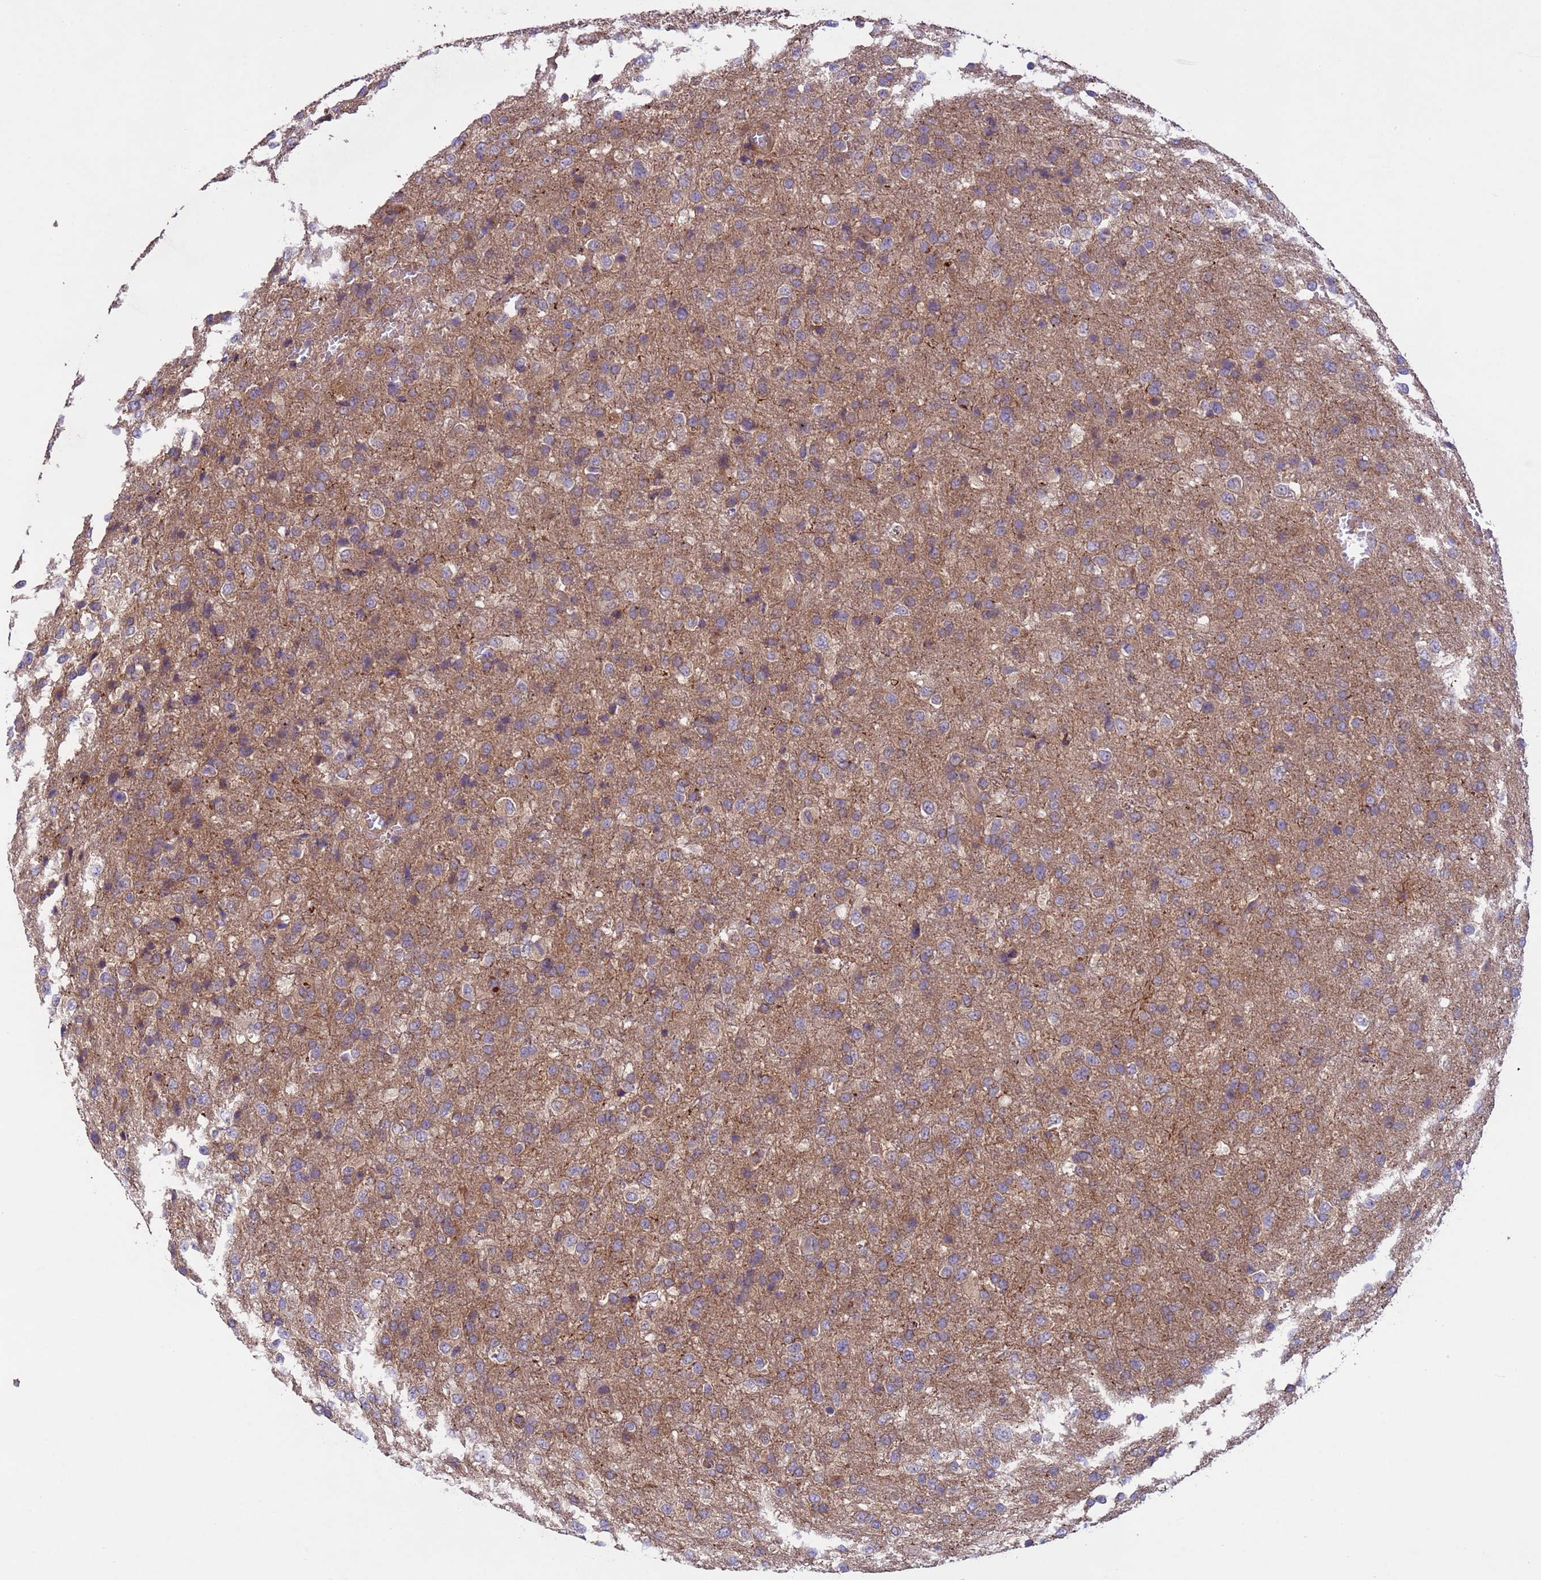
{"staining": {"intensity": "weak", "quantity": "25%-75%", "location": "cytoplasmic/membranous"}, "tissue": "glioma", "cell_type": "Tumor cells", "image_type": "cancer", "snomed": [{"axis": "morphology", "description": "Glioma, malignant, High grade"}, {"axis": "topography", "description": "Brain"}], "caption": "Malignant high-grade glioma stained for a protein shows weak cytoplasmic/membranous positivity in tumor cells.", "gene": "RAB10", "patient": {"sex": "female", "age": 74}}